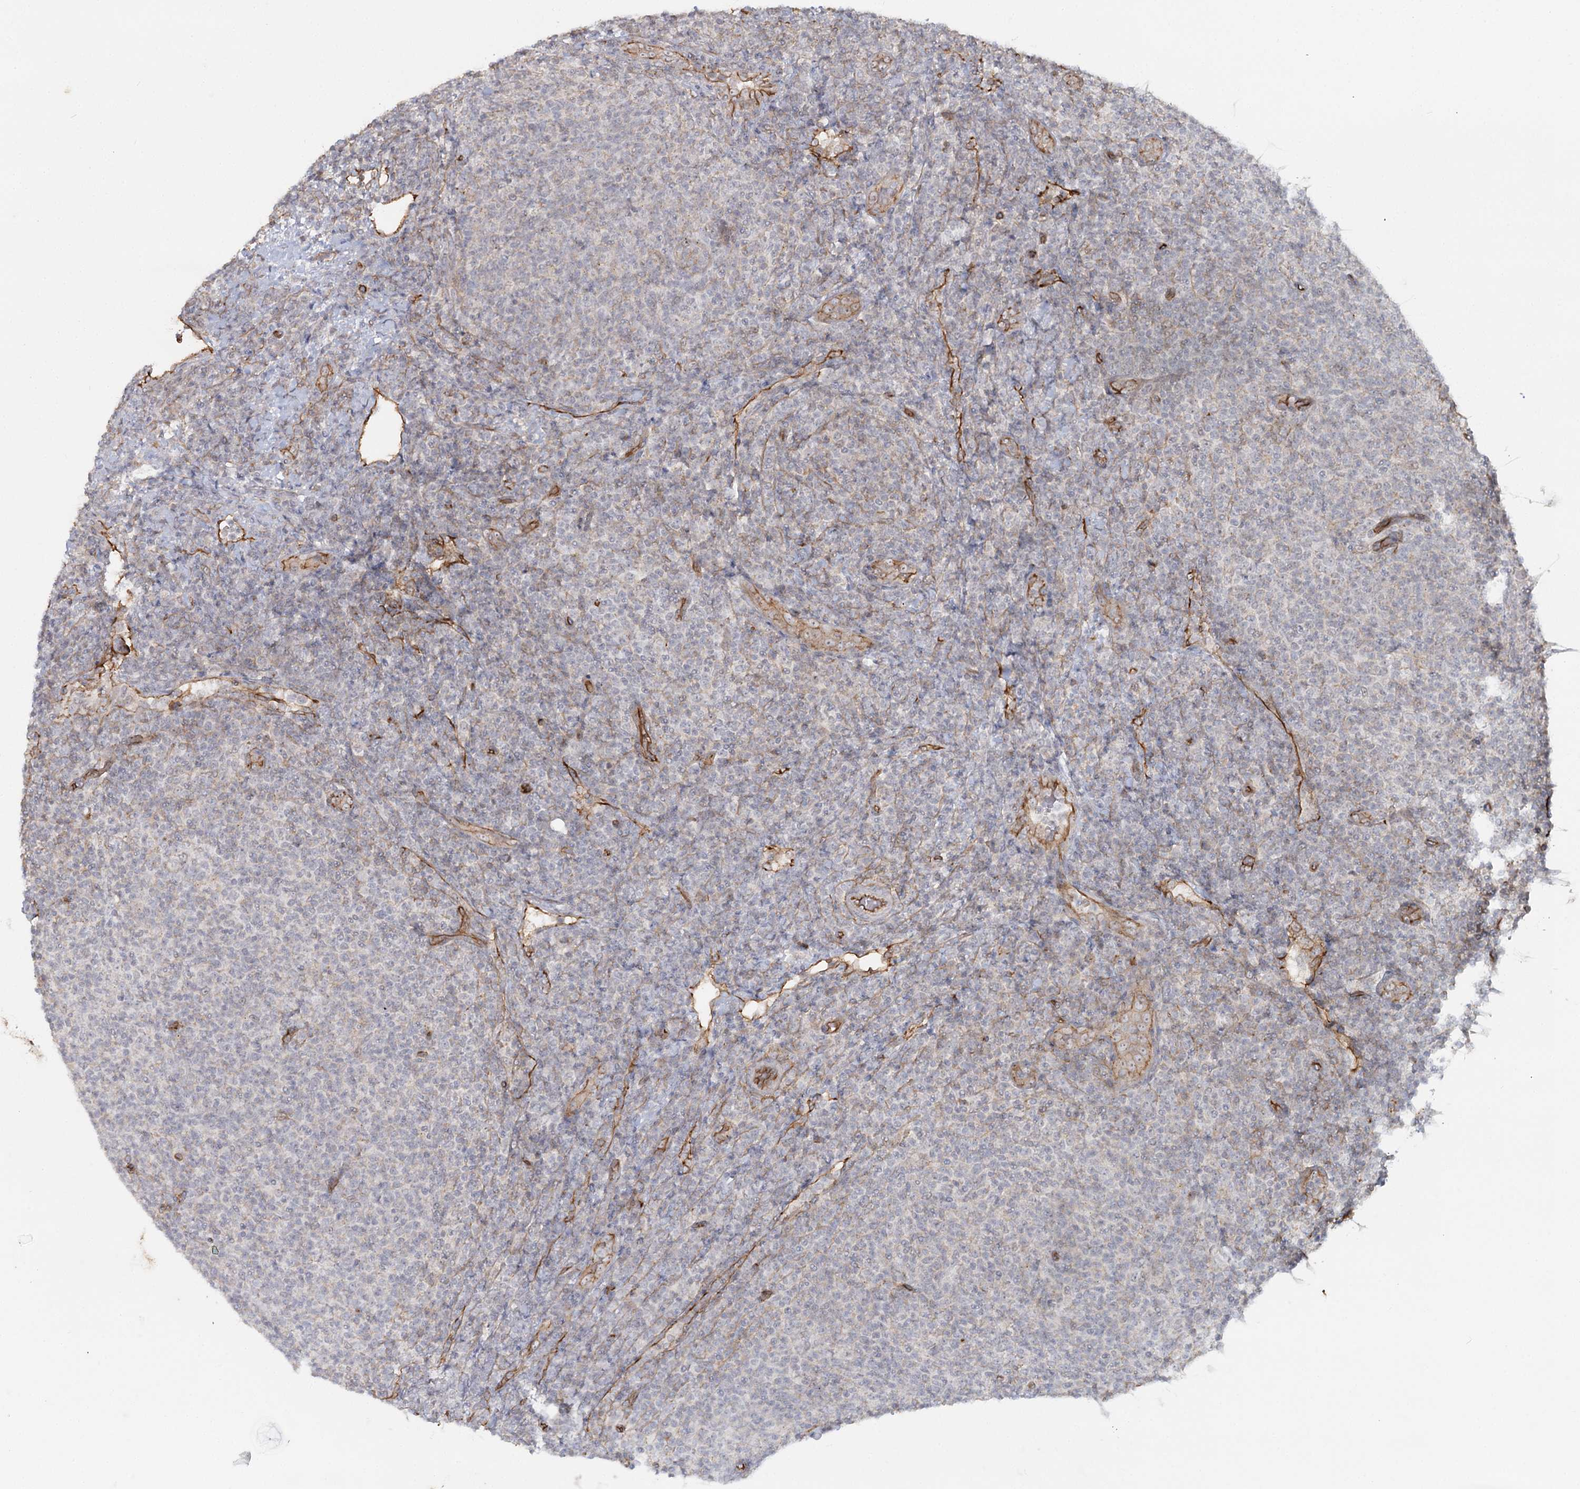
{"staining": {"intensity": "negative", "quantity": "none", "location": "none"}, "tissue": "lymphoma", "cell_type": "Tumor cells", "image_type": "cancer", "snomed": [{"axis": "morphology", "description": "Malignant lymphoma, non-Hodgkin's type, Low grade"}, {"axis": "topography", "description": "Lymph node"}], "caption": "DAB immunohistochemical staining of lymphoma reveals no significant expression in tumor cells.", "gene": "RPP14", "patient": {"sex": "male", "age": 66}}